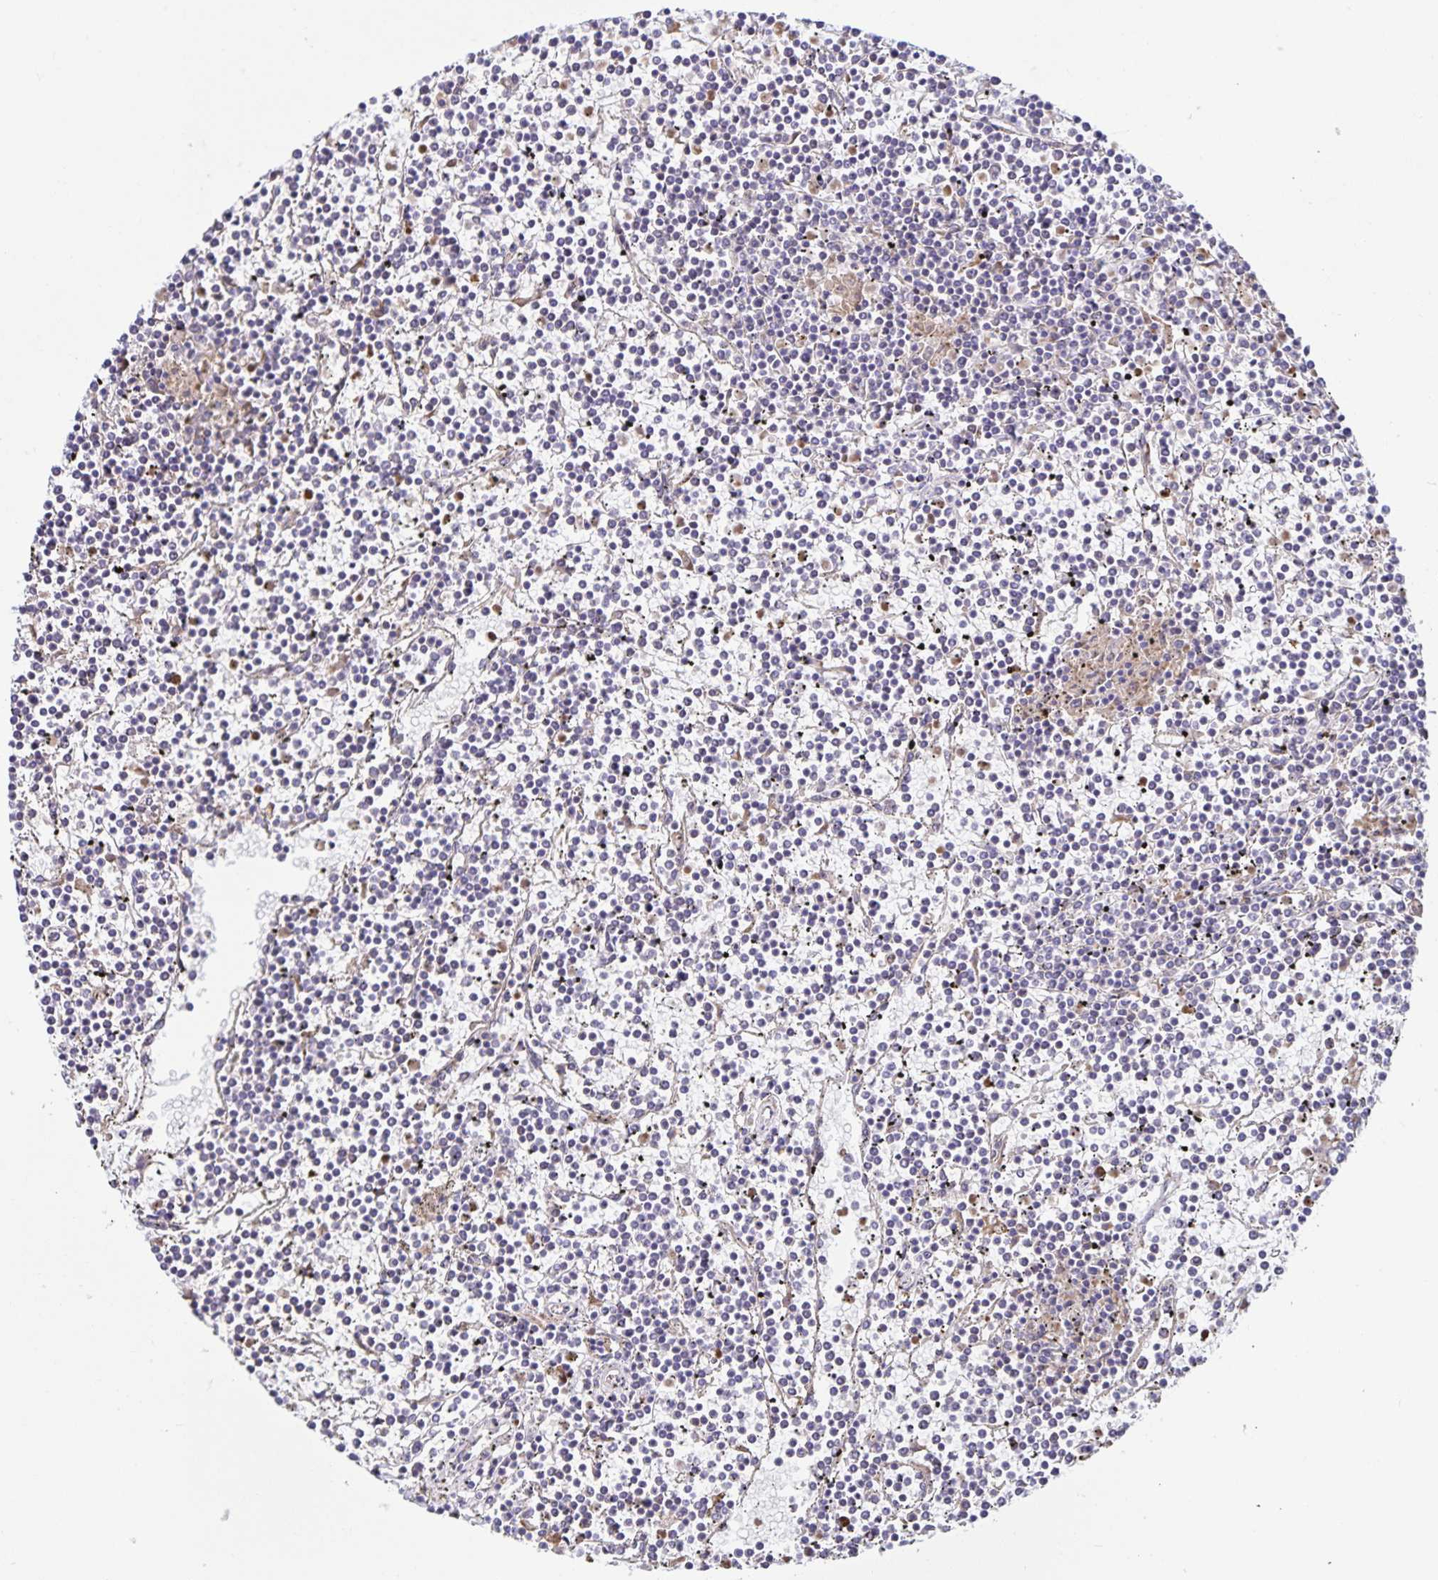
{"staining": {"intensity": "negative", "quantity": "none", "location": "none"}, "tissue": "lymphoma", "cell_type": "Tumor cells", "image_type": "cancer", "snomed": [{"axis": "morphology", "description": "Malignant lymphoma, non-Hodgkin's type, Low grade"}, {"axis": "topography", "description": "Spleen"}], "caption": "Immunohistochemical staining of lymphoma exhibits no significant expression in tumor cells.", "gene": "STPG4", "patient": {"sex": "female", "age": 19}}